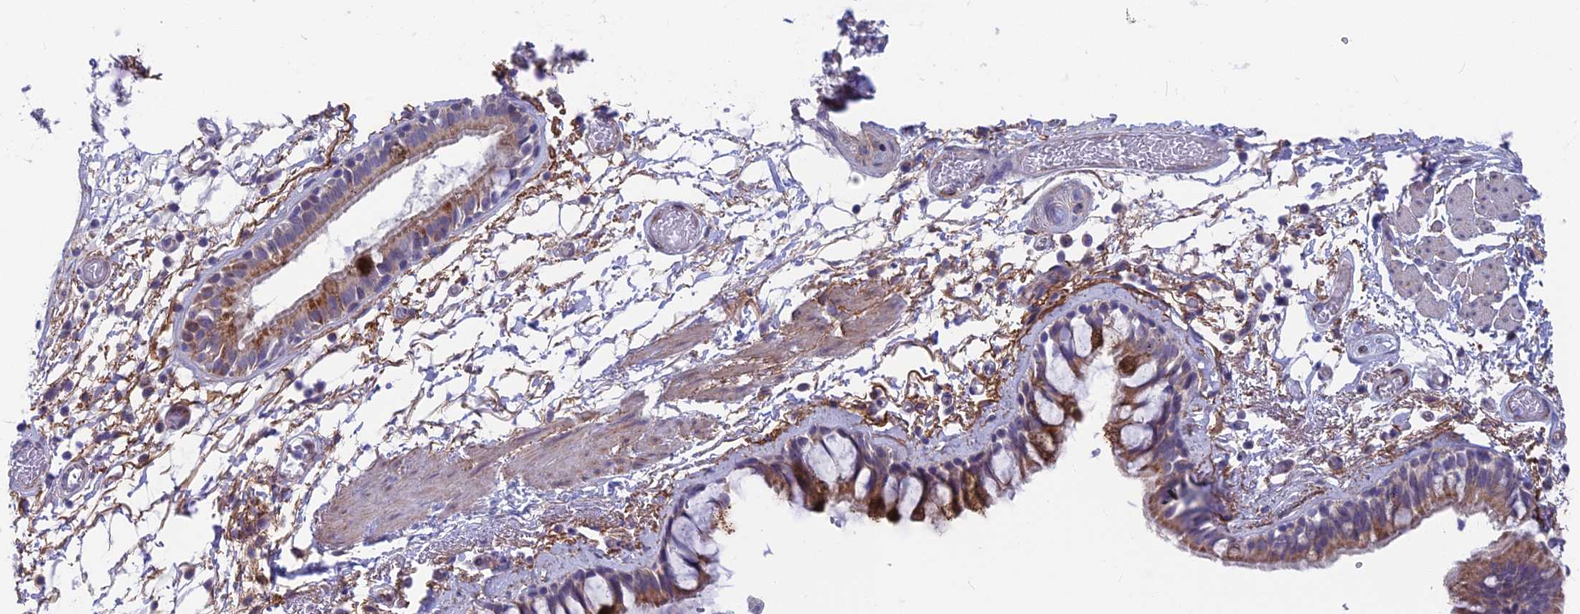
{"staining": {"intensity": "moderate", "quantity": "25%-75%", "location": "cytoplasmic/membranous"}, "tissue": "bronchus", "cell_type": "Respiratory epithelial cells", "image_type": "normal", "snomed": [{"axis": "morphology", "description": "Normal tissue, NOS"}, {"axis": "topography", "description": "Cartilage tissue"}], "caption": "Immunohistochemistry photomicrograph of normal bronchus: human bronchus stained using IHC exhibits medium levels of moderate protein expression localized specifically in the cytoplasmic/membranous of respiratory epithelial cells, appearing as a cytoplasmic/membranous brown color.", "gene": "PLAC9", "patient": {"sex": "male", "age": 63}}